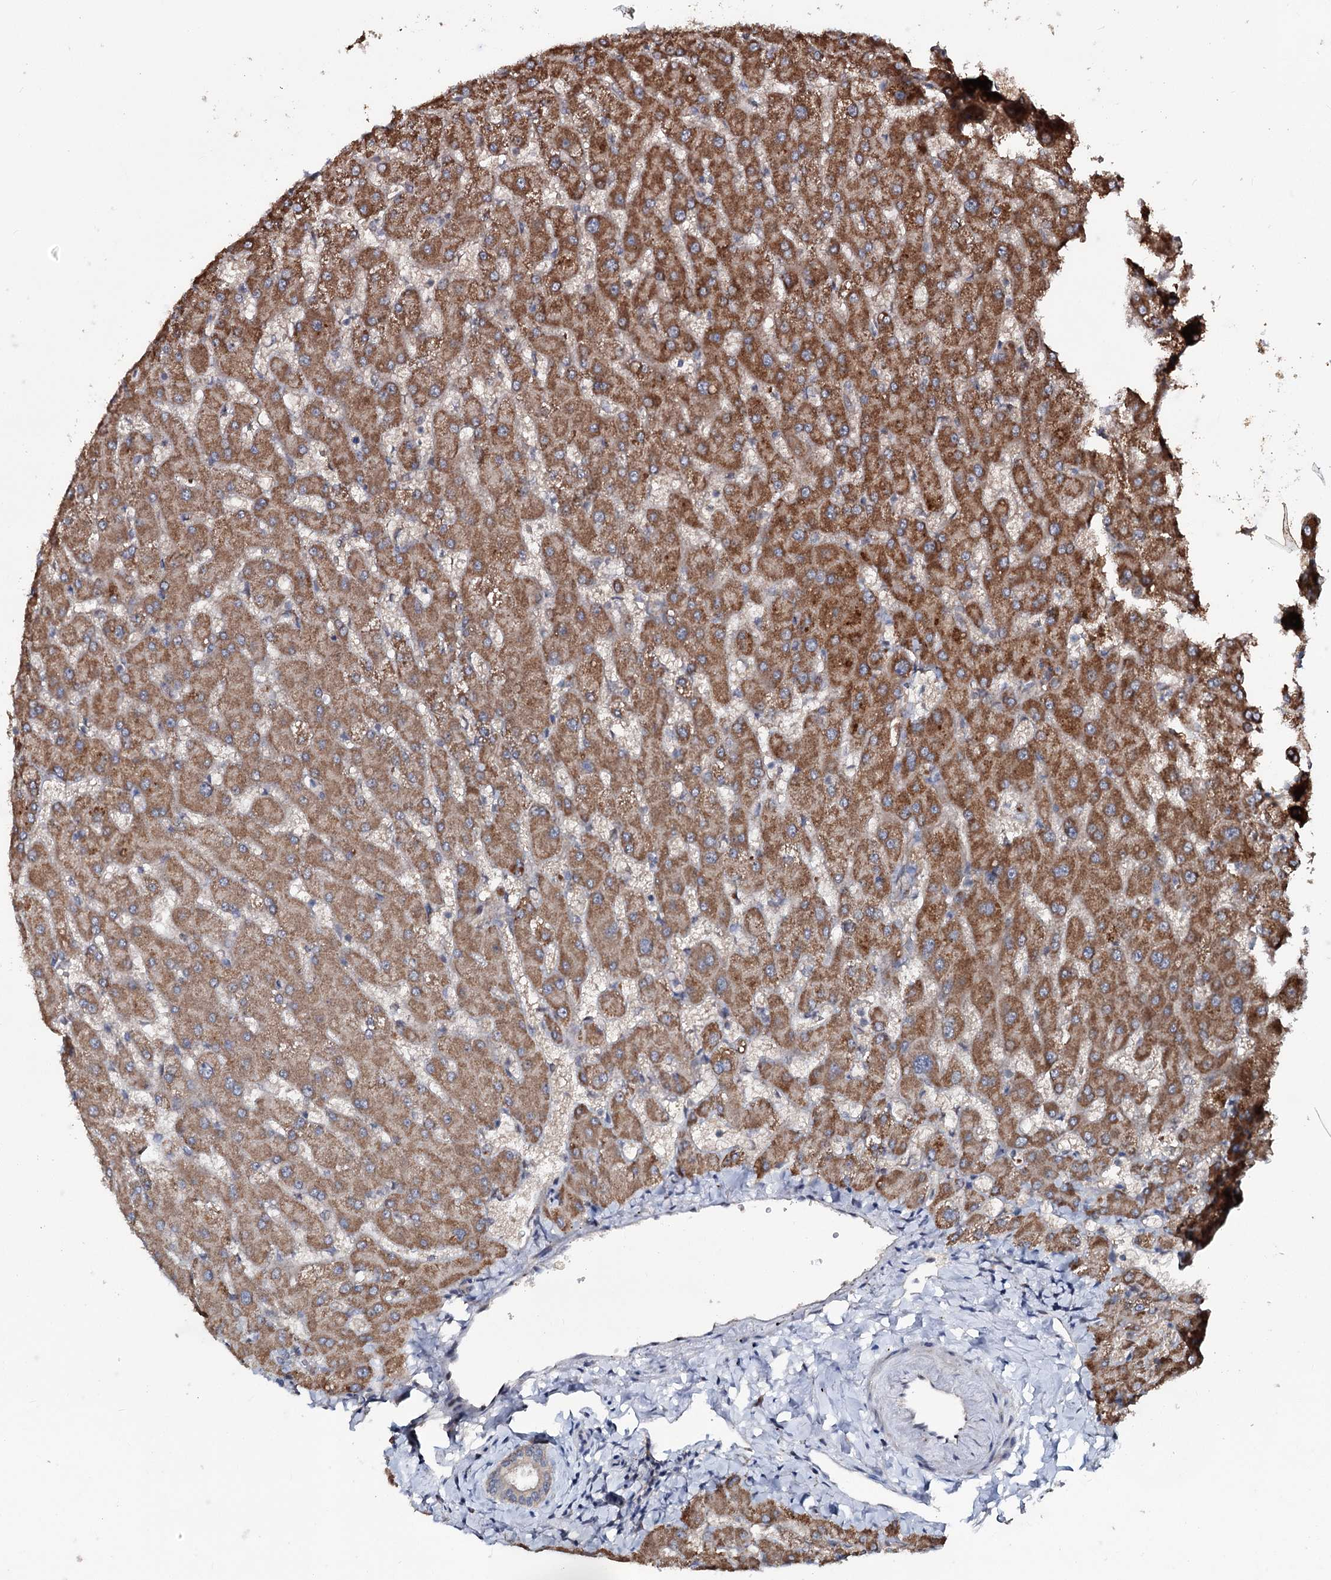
{"staining": {"intensity": "weak", "quantity": "<25%", "location": "cytoplasmic/membranous"}, "tissue": "liver", "cell_type": "Cholangiocytes", "image_type": "normal", "snomed": [{"axis": "morphology", "description": "Normal tissue, NOS"}, {"axis": "topography", "description": "Liver"}], "caption": "High power microscopy photomicrograph of an immunohistochemistry photomicrograph of benign liver, revealing no significant positivity in cholangiocytes. (DAB (3,3'-diaminobenzidine) IHC visualized using brightfield microscopy, high magnification).", "gene": "MSANTD2", "patient": {"sex": "female", "age": 63}}